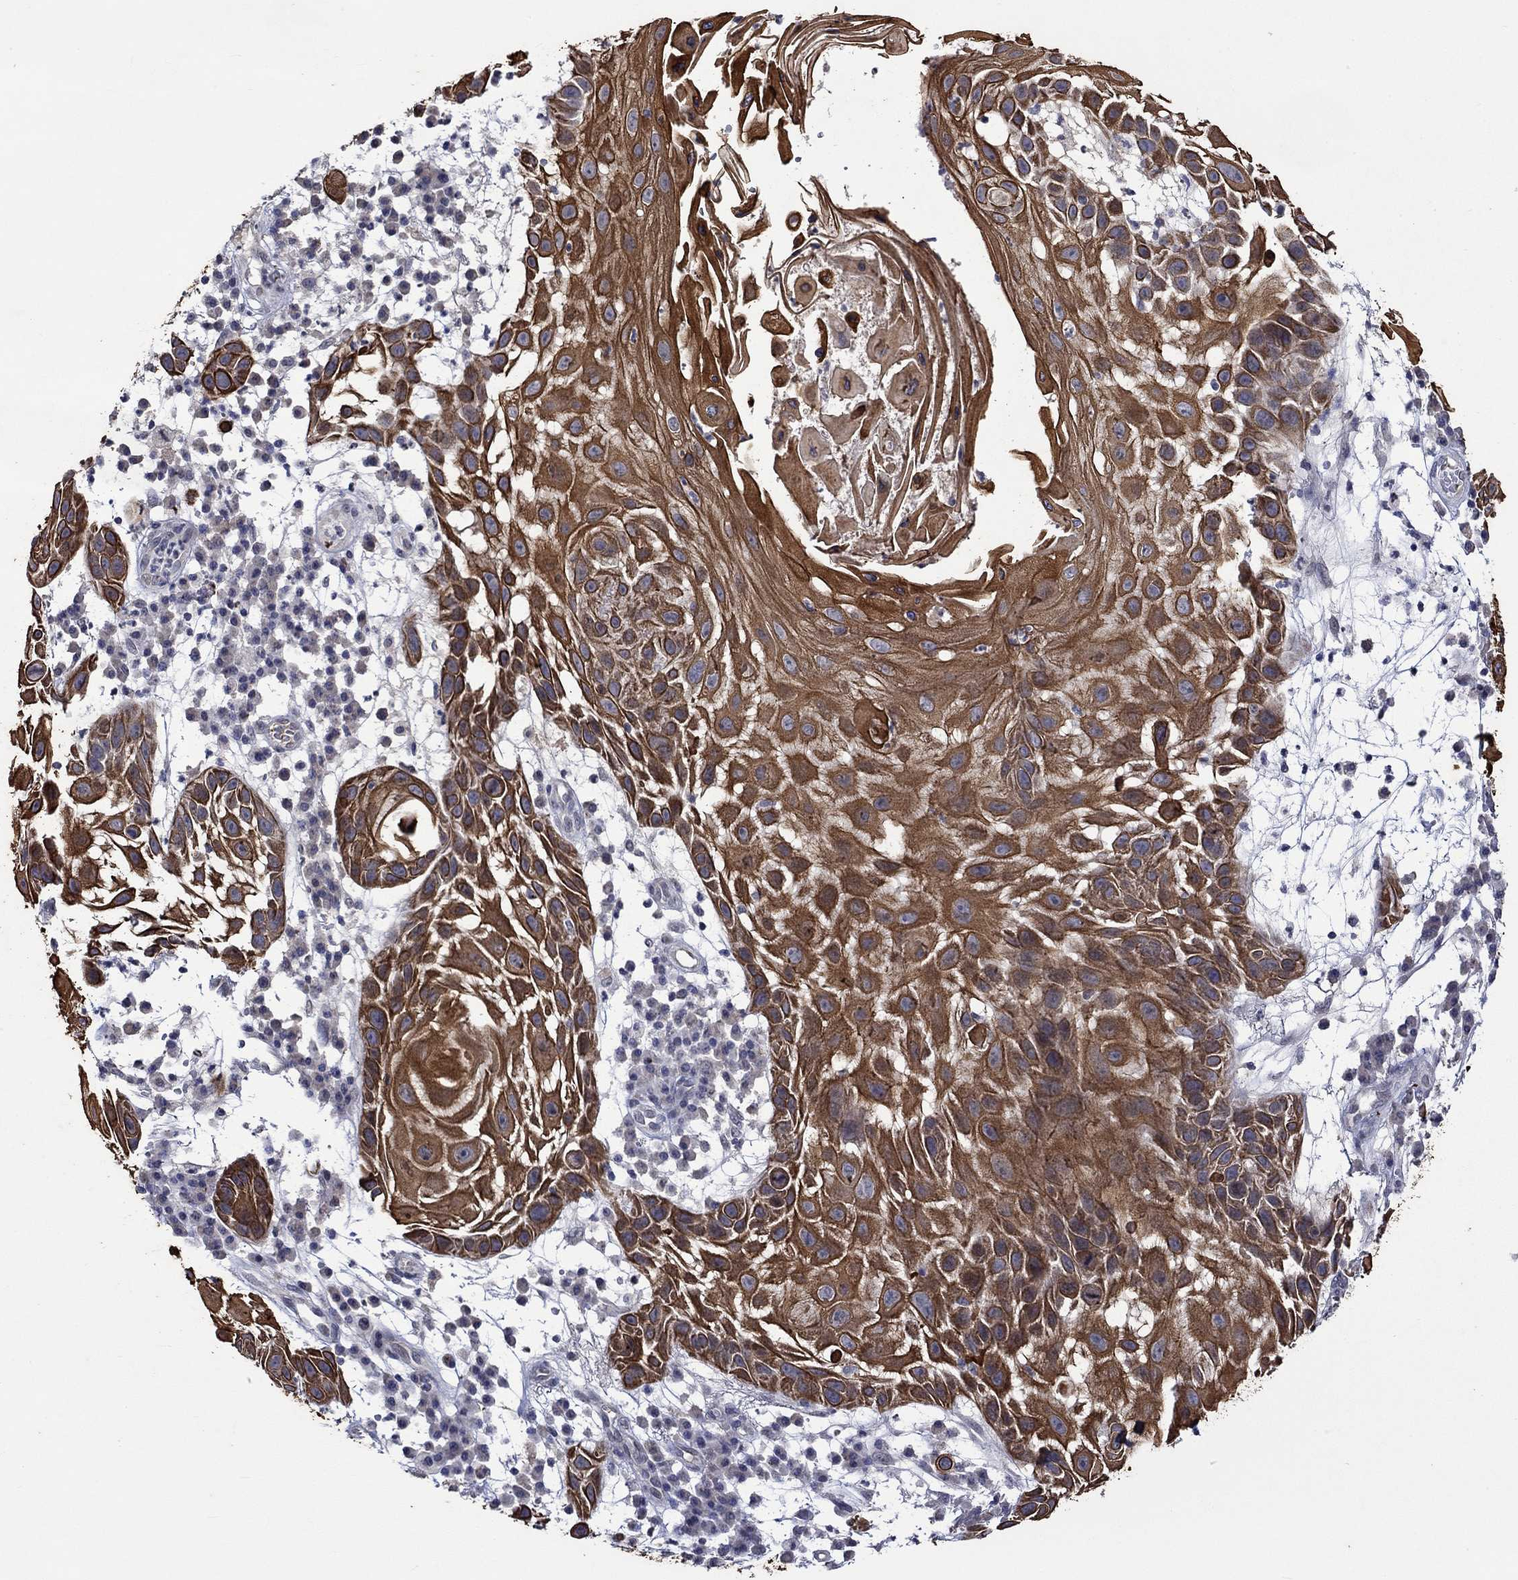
{"staining": {"intensity": "strong", "quantity": ">75%", "location": "cytoplasmic/membranous"}, "tissue": "skin cancer", "cell_type": "Tumor cells", "image_type": "cancer", "snomed": [{"axis": "morphology", "description": "Normal tissue, NOS"}, {"axis": "morphology", "description": "Squamous cell carcinoma, NOS"}, {"axis": "topography", "description": "Skin"}], "caption": "Immunohistochemistry (IHC) staining of skin cancer, which reveals high levels of strong cytoplasmic/membranous positivity in about >75% of tumor cells indicating strong cytoplasmic/membranous protein positivity. The staining was performed using DAB (brown) for protein detection and nuclei were counterstained in hematoxylin (blue).", "gene": "DDX3Y", "patient": {"sex": "male", "age": 79}}